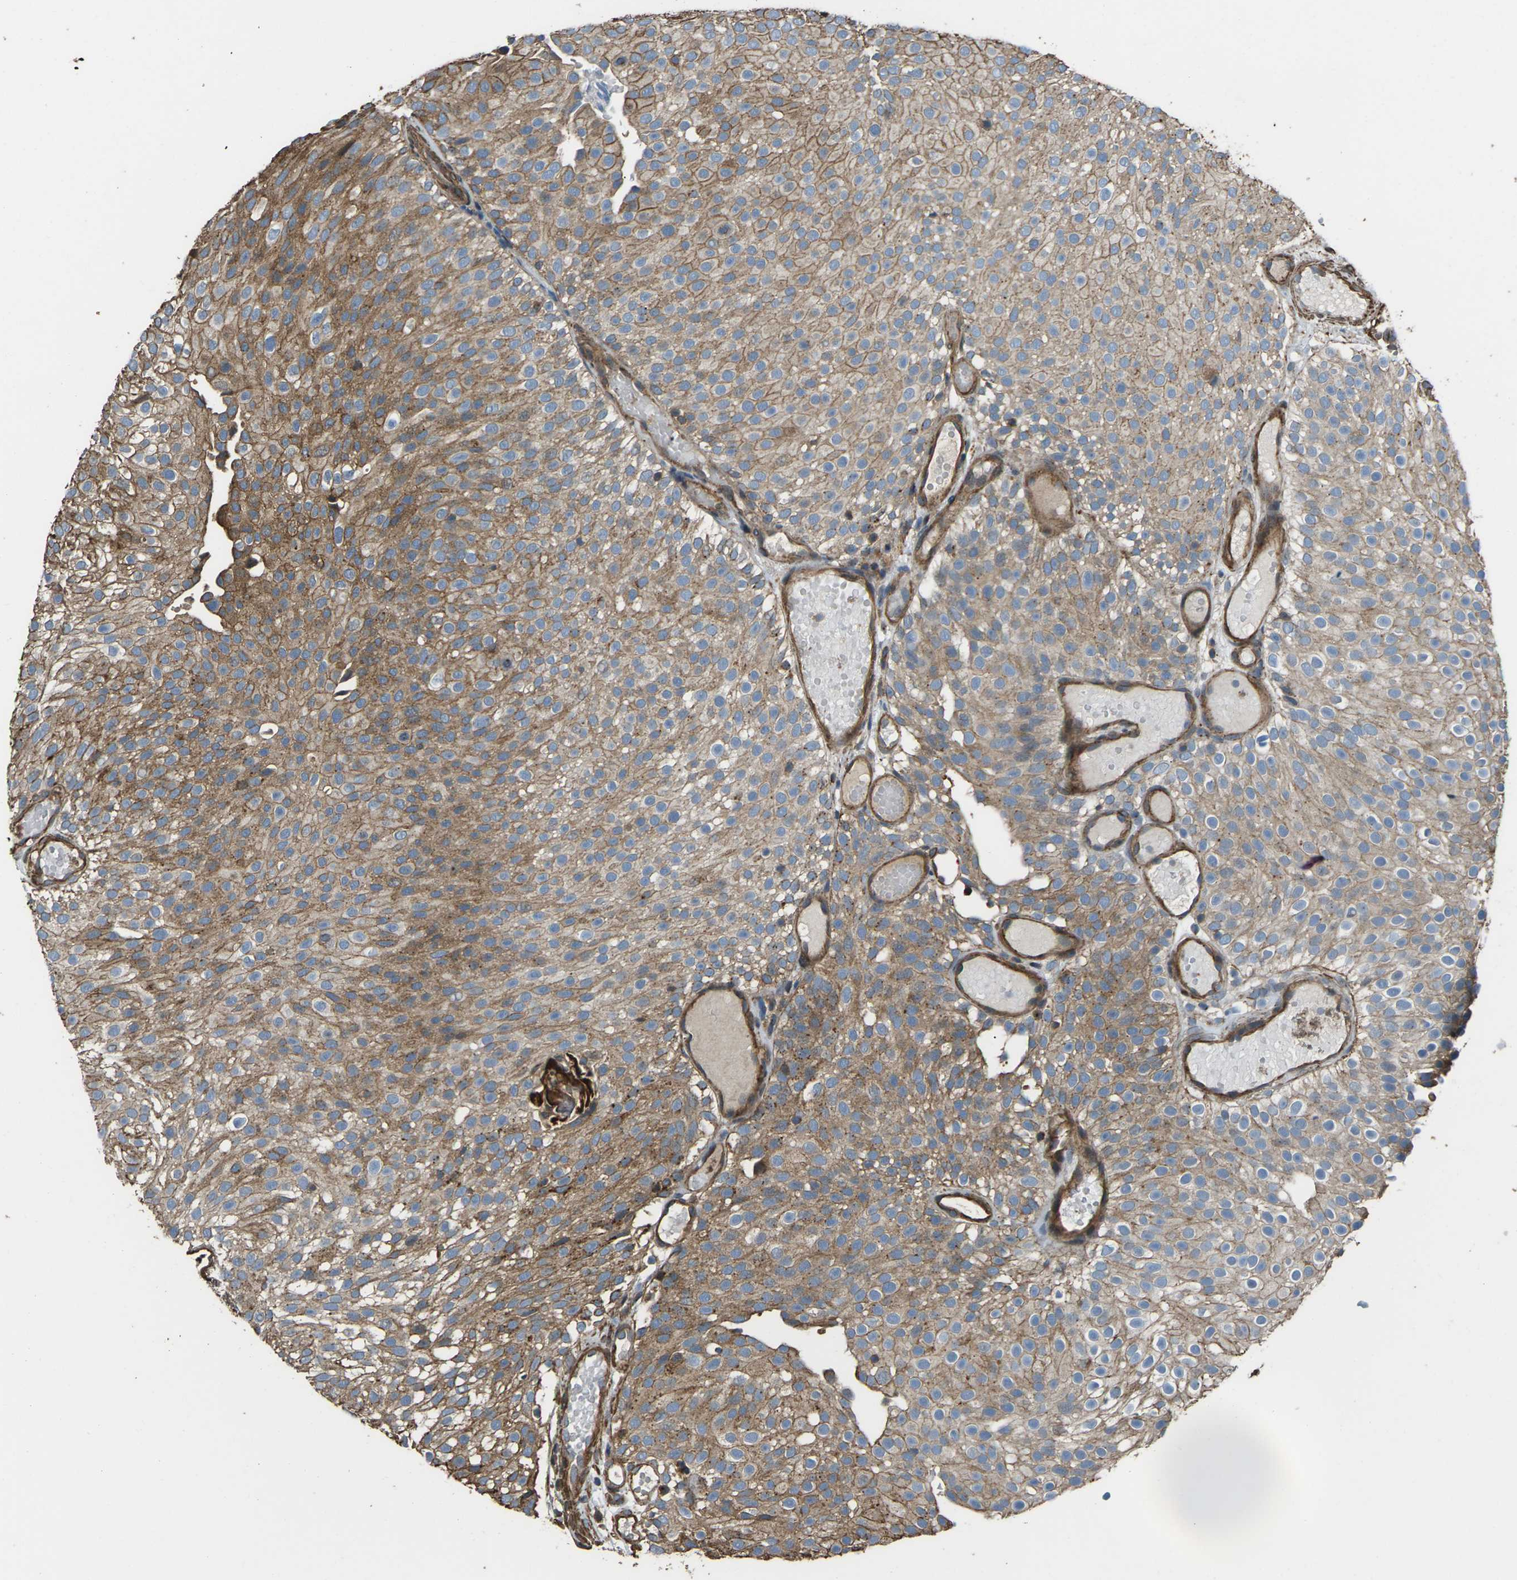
{"staining": {"intensity": "moderate", "quantity": "25%-75%", "location": "cytoplasmic/membranous"}, "tissue": "urothelial cancer", "cell_type": "Tumor cells", "image_type": "cancer", "snomed": [{"axis": "morphology", "description": "Urothelial carcinoma, Low grade"}, {"axis": "topography", "description": "Urinary bladder"}], "caption": "Tumor cells show medium levels of moderate cytoplasmic/membranous staining in approximately 25%-75% of cells in urothelial cancer. The staining is performed using DAB (3,3'-diaminobenzidine) brown chromogen to label protein expression. The nuclei are counter-stained blue using hematoxylin.", "gene": "DHPS", "patient": {"sex": "male", "age": 78}}